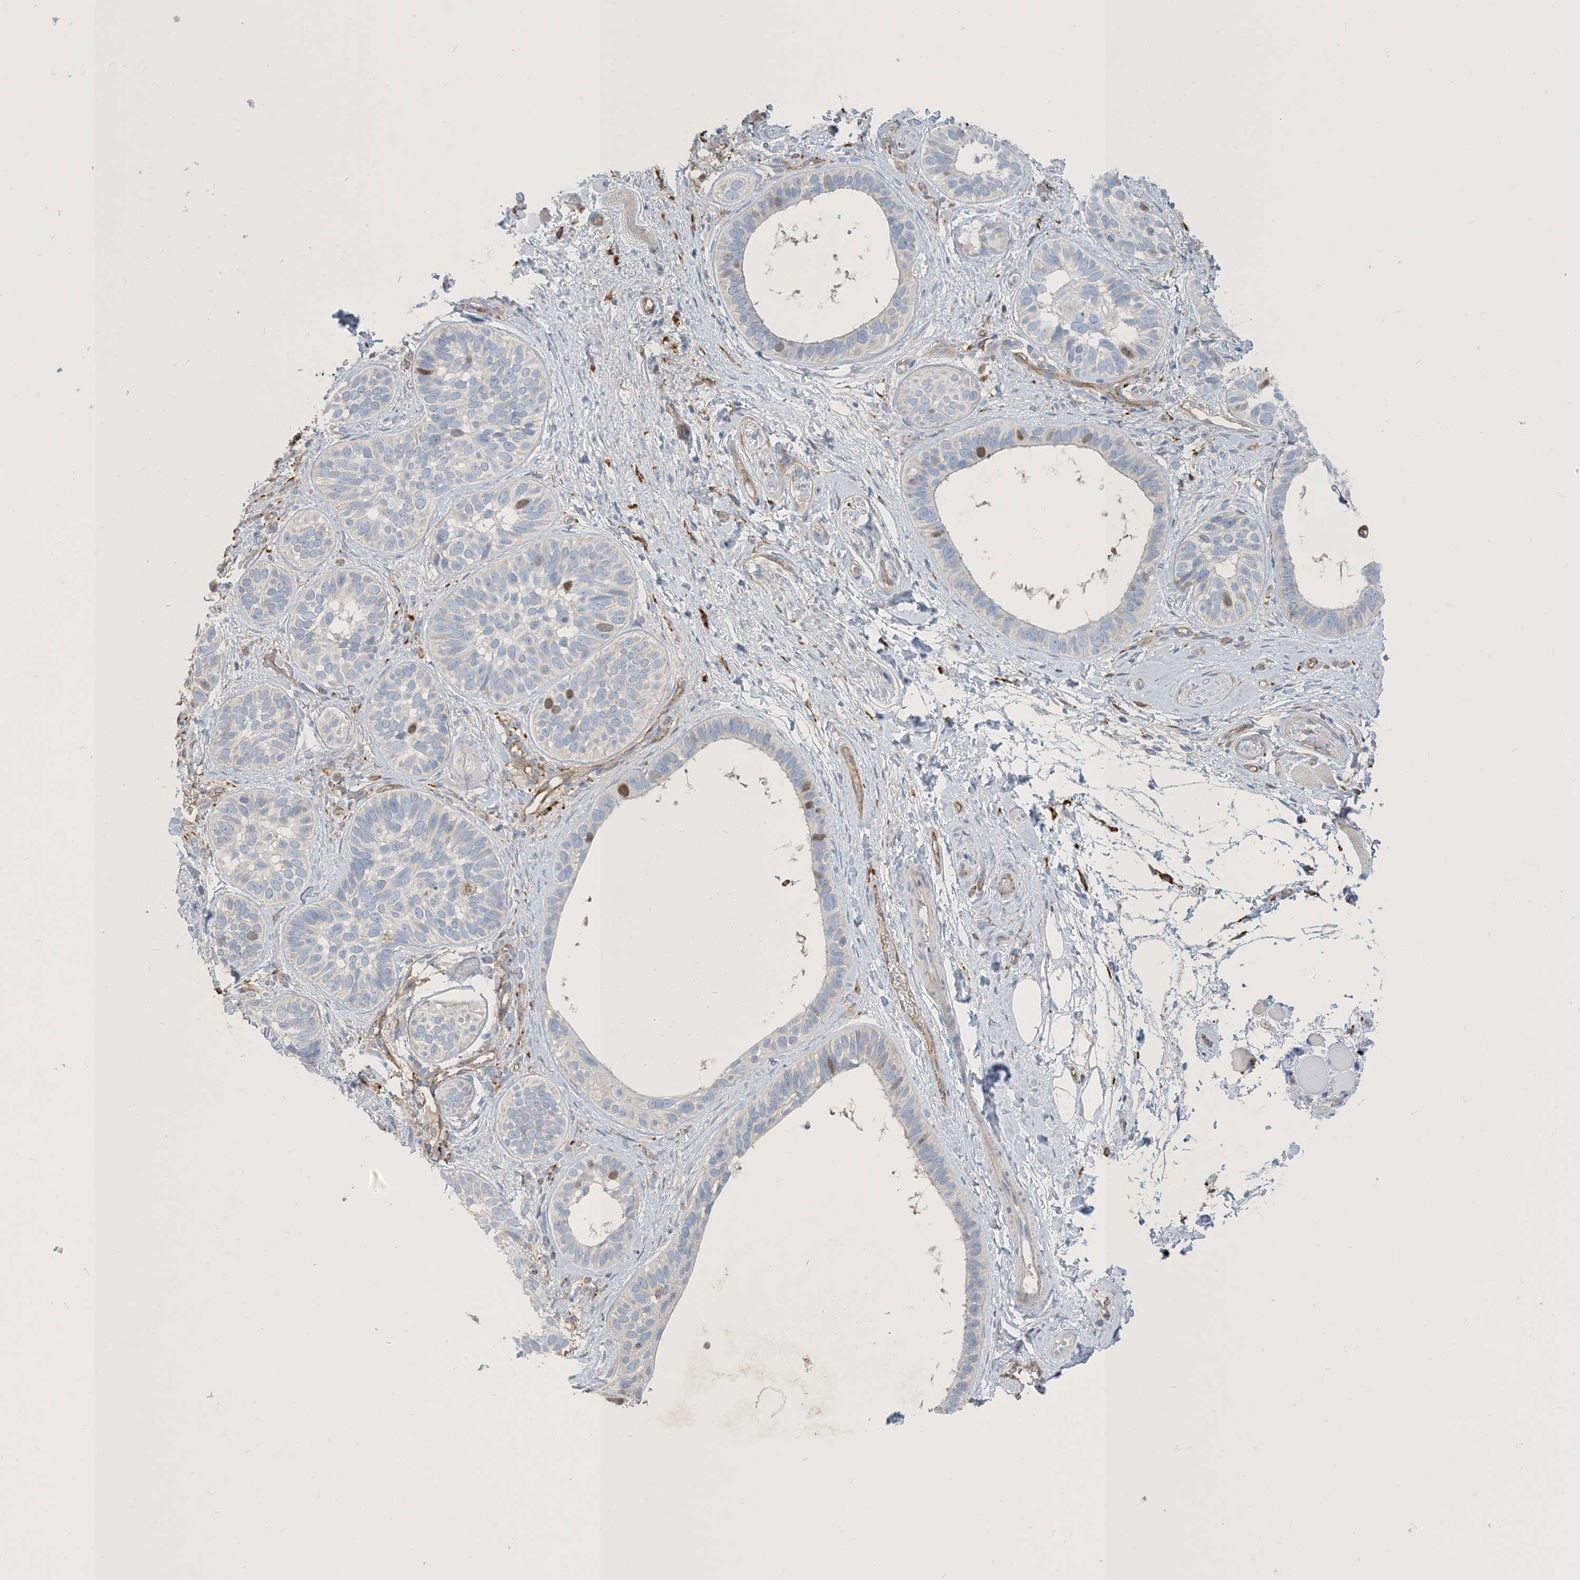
{"staining": {"intensity": "moderate", "quantity": "<25%", "location": "nuclear"}, "tissue": "skin cancer", "cell_type": "Tumor cells", "image_type": "cancer", "snomed": [{"axis": "morphology", "description": "Basal cell carcinoma"}, {"axis": "topography", "description": "Skin"}], "caption": "Moderate nuclear positivity for a protein is appreciated in approximately <25% of tumor cells of basal cell carcinoma (skin) using IHC.", "gene": "PEAR1", "patient": {"sex": "male", "age": 62}}